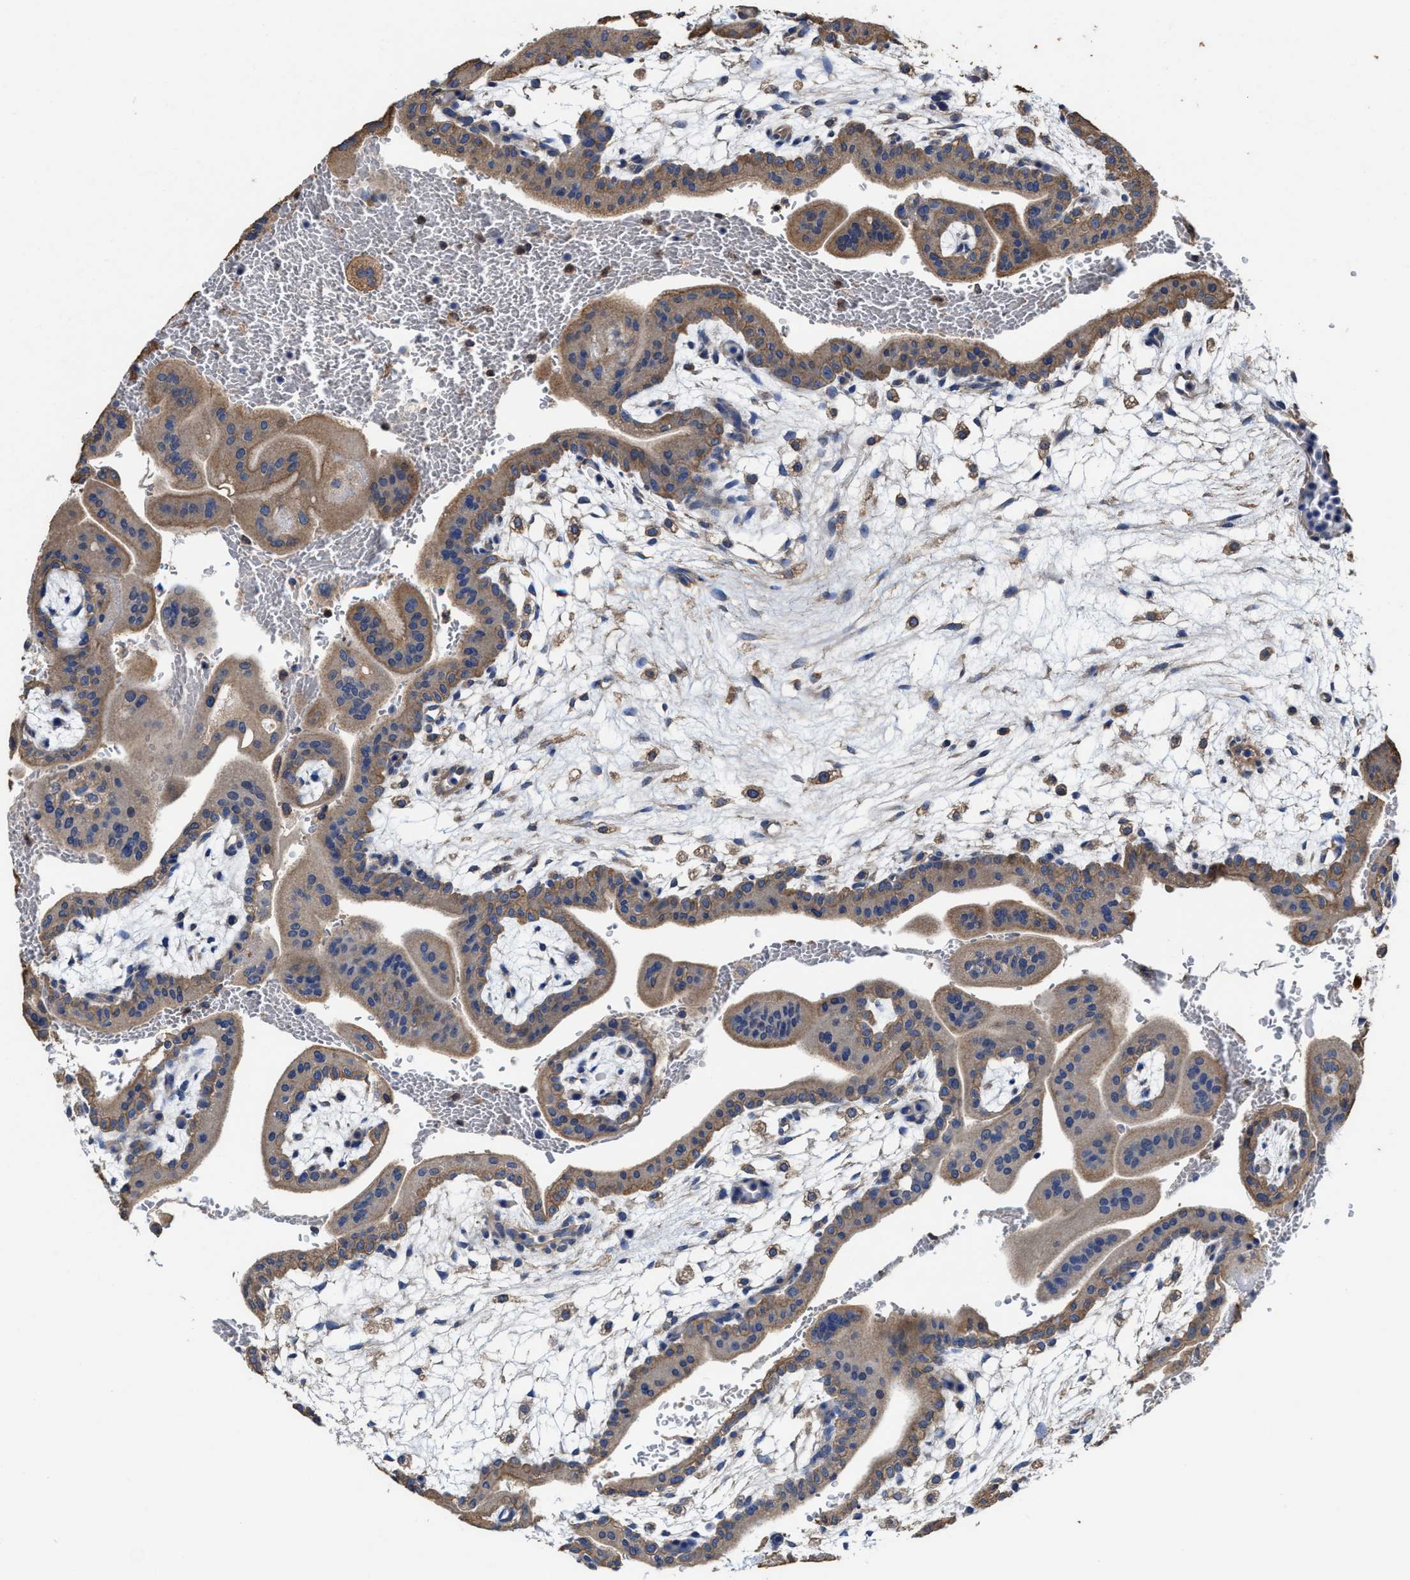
{"staining": {"intensity": "moderate", "quantity": ">75%", "location": "cytoplasmic/membranous"}, "tissue": "placenta", "cell_type": "Trophoblastic cells", "image_type": "normal", "snomed": [{"axis": "morphology", "description": "Normal tissue, NOS"}, {"axis": "topography", "description": "Placenta"}], "caption": "Brown immunohistochemical staining in unremarkable human placenta exhibits moderate cytoplasmic/membranous expression in about >75% of trophoblastic cells.", "gene": "SFXN4", "patient": {"sex": "female", "age": 35}}